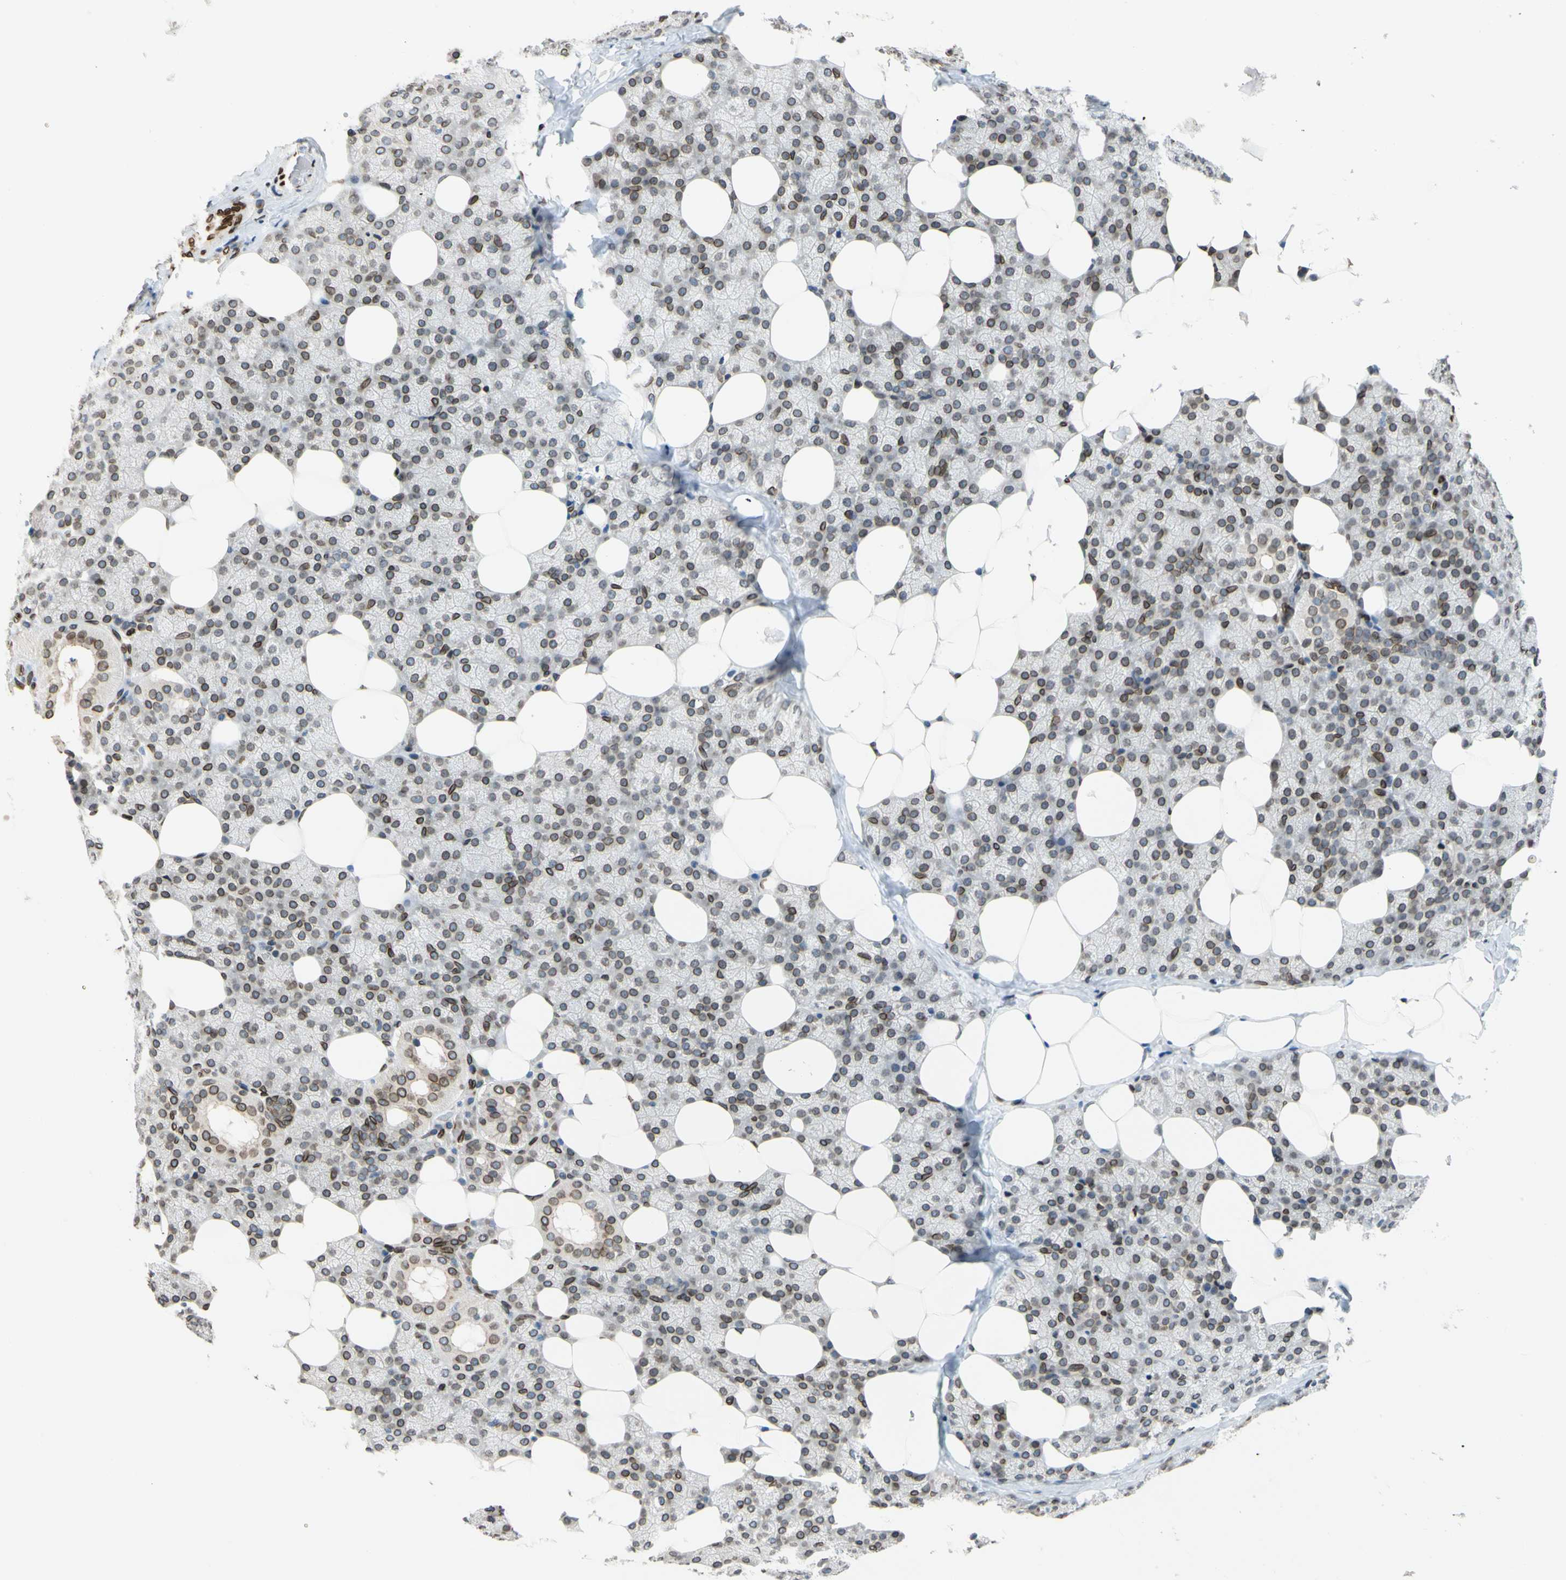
{"staining": {"intensity": "moderate", "quantity": "25%-75%", "location": "cytoplasmic/membranous,nuclear"}, "tissue": "salivary gland", "cell_type": "Glandular cells", "image_type": "normal", "snomed": [{"axis": "morphology", "description": "Normal tissue, NOS"}, {"axis": "topography", "description": "Lymph node"}, {"axis": "topography", "description": "Salivary gland"}], "caption": "Immunohistochemical staining of benign salivary gland exhibits medium levels of moderate cytoplasmic/membranous,nuclear positivity in about 25%-75% of glandular cells. (DAB = brown stain, brightfield microscopy at high magnification).", "gene": "SUN1", "patient": {"sex": "male", "age": 8}}